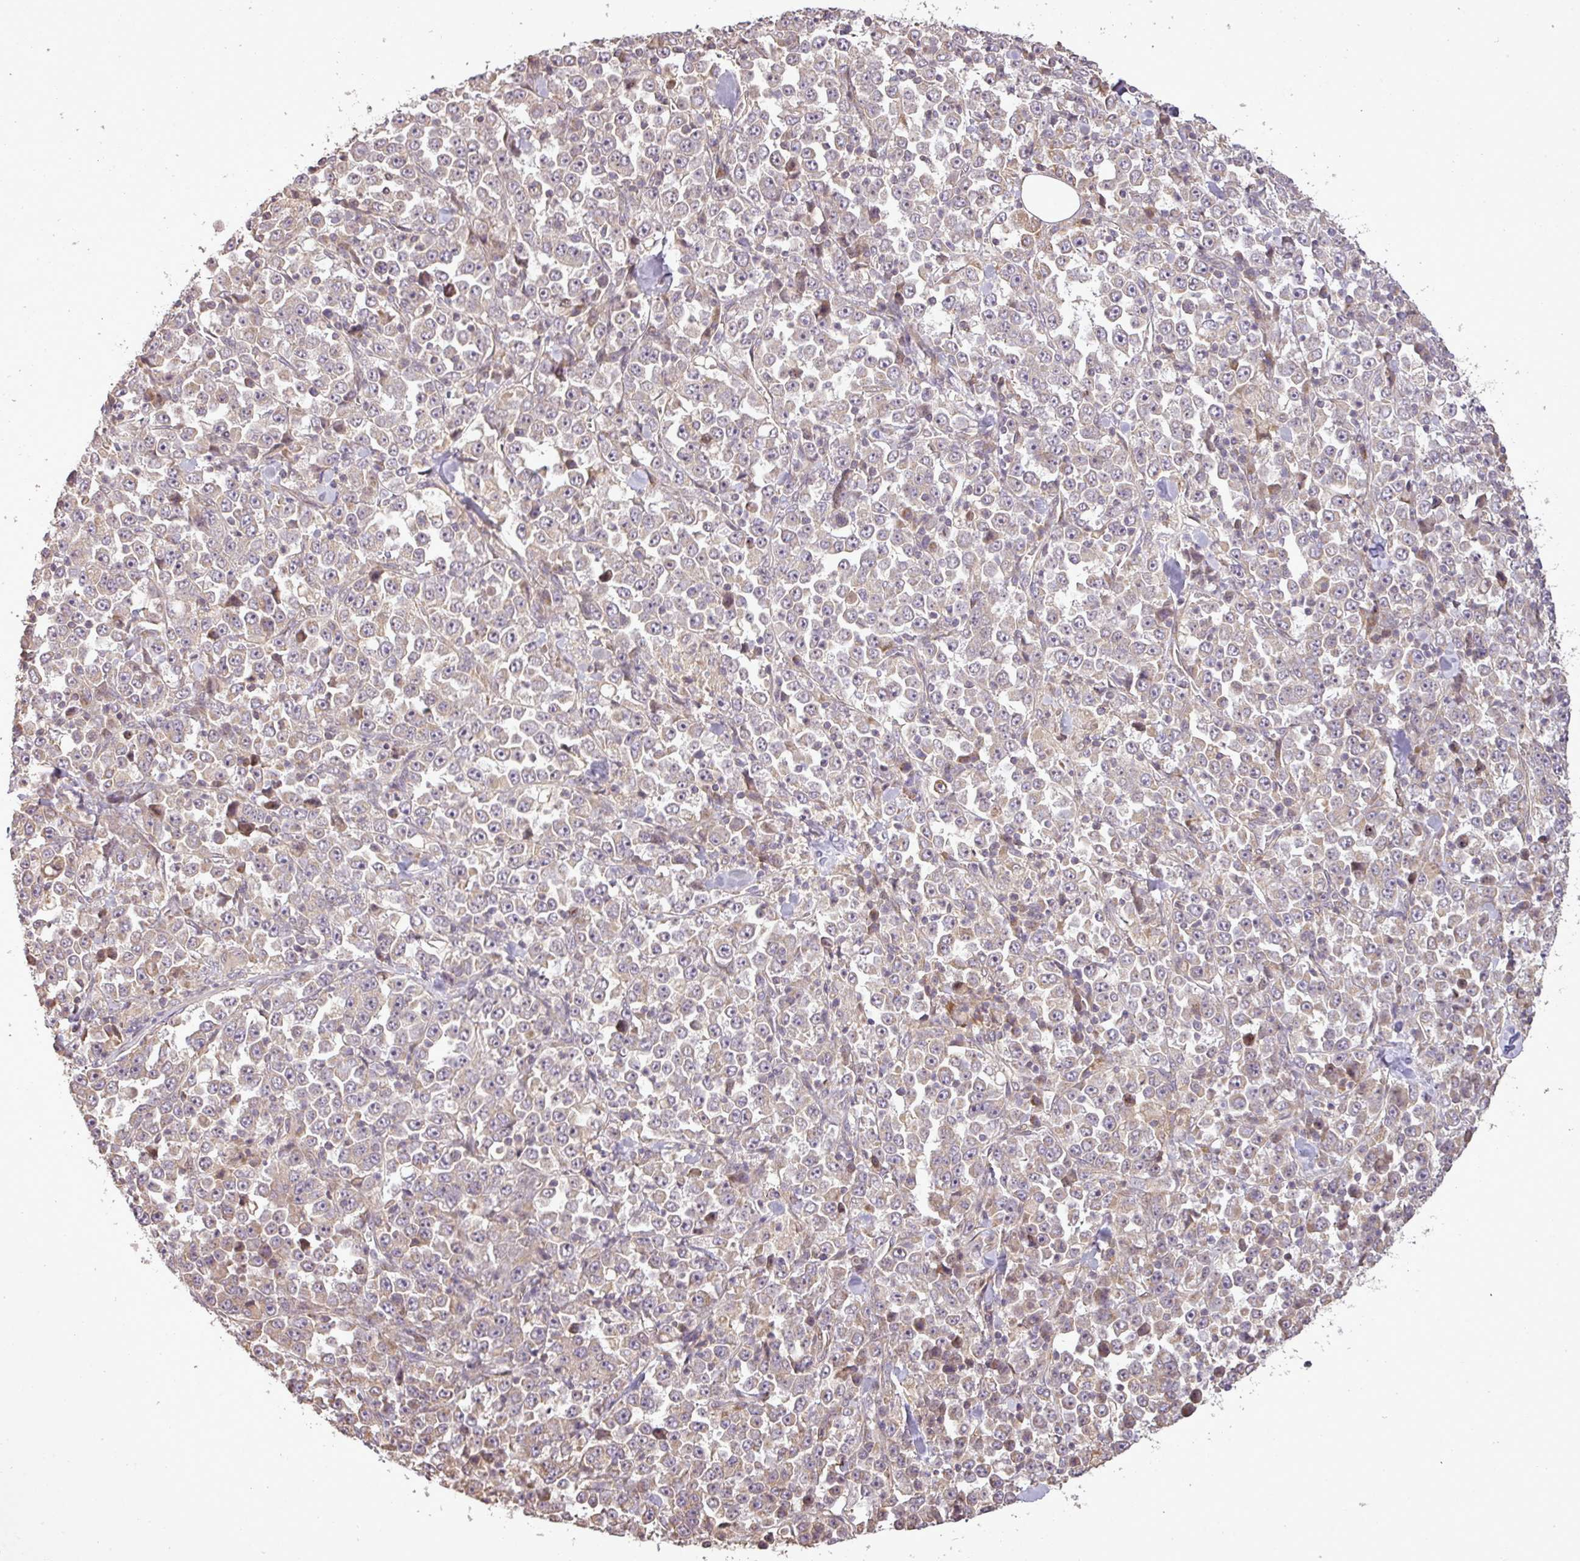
{"staining": {"intensity": "weak", "quantity": "25%-75%", "location": "cytoplasmic/membranous"}, "tissue": "stomach cancer", "cell_type": "Tumor cells", "image_type": "cancer", "snomed": [{"axis": "morphology", "description": "Normal tissue, NOS"}, {"axis": "morphology", "description": "Adenocarcinoma, NOS"}, {"axis": "topography", "description": "Stomach, upper"}, {"axis": "topography", "description": "Stomach"}], "caption": "This micrograph reveals immunohistochemistry (IHC) staining of stomach adenocarcinoma, with low weak cytoplasmic/membranous positivity in approximately 25%-75% of tumor cells.", "gene": "FAIM", "patient": {"sex": "male", "age": 59}}